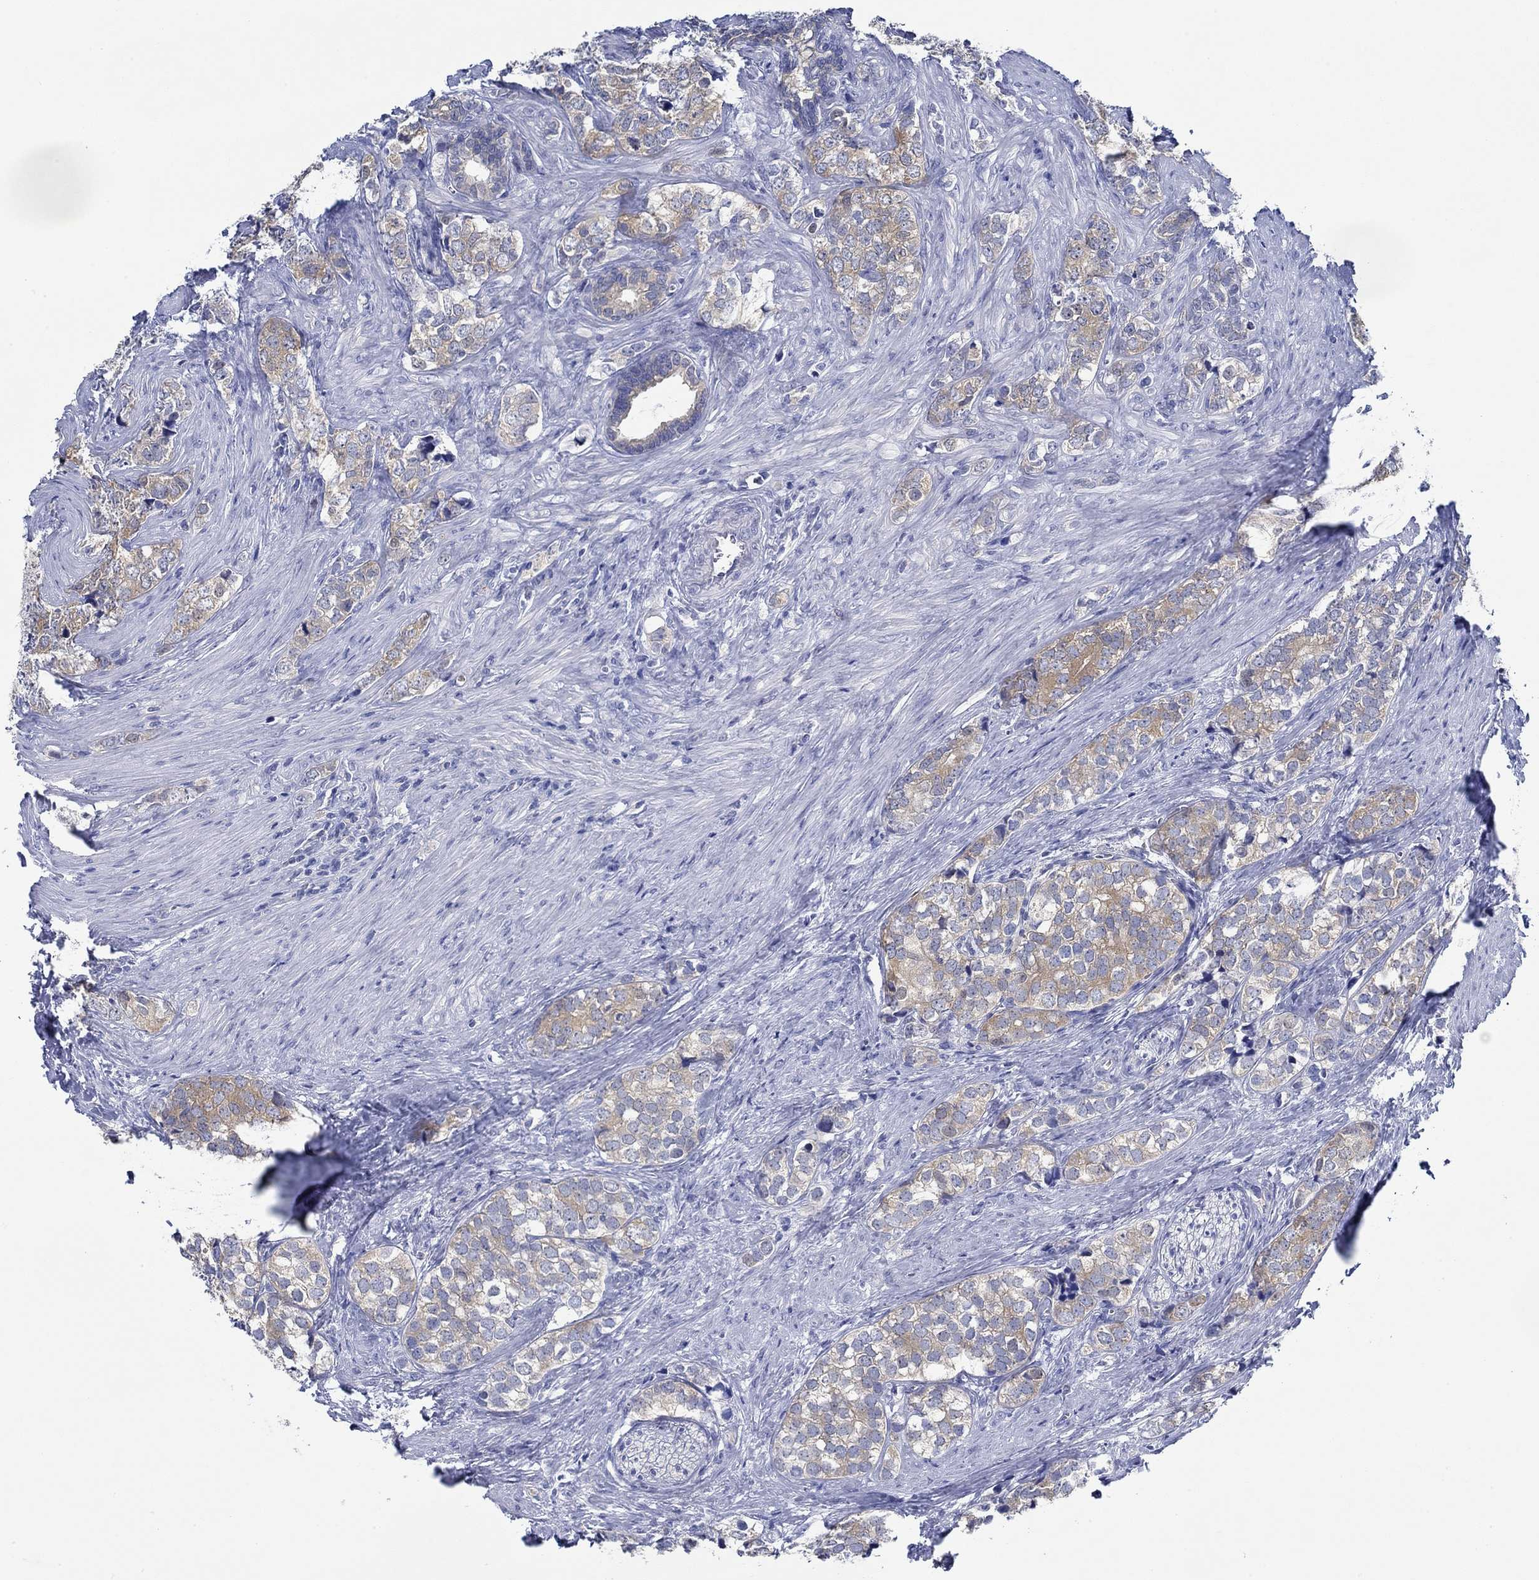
{"staining": {"intensity": "moderate", "quantity": "<25%", "location": "cytoplasmic/membranous"}, "tissue": "prostate cancer", "cell_type": "Tumor cells", "image_type": "cancer", "snomed": [{"axis": "morphology", "description": "Adenocarcinoma, NOS"}, {"axis": "topography", "description": "Prostate and seminal vesicle, NOS"}], "caption": "This is an image of immunohistochemistry (IHC) staining of prostate adenocarcinoma, which shows moderate positivity in the cytoplasmic/membranous of tumor cells.", "gene": "SLC27A3", "patient": {"sex": "male", "age": 63}}